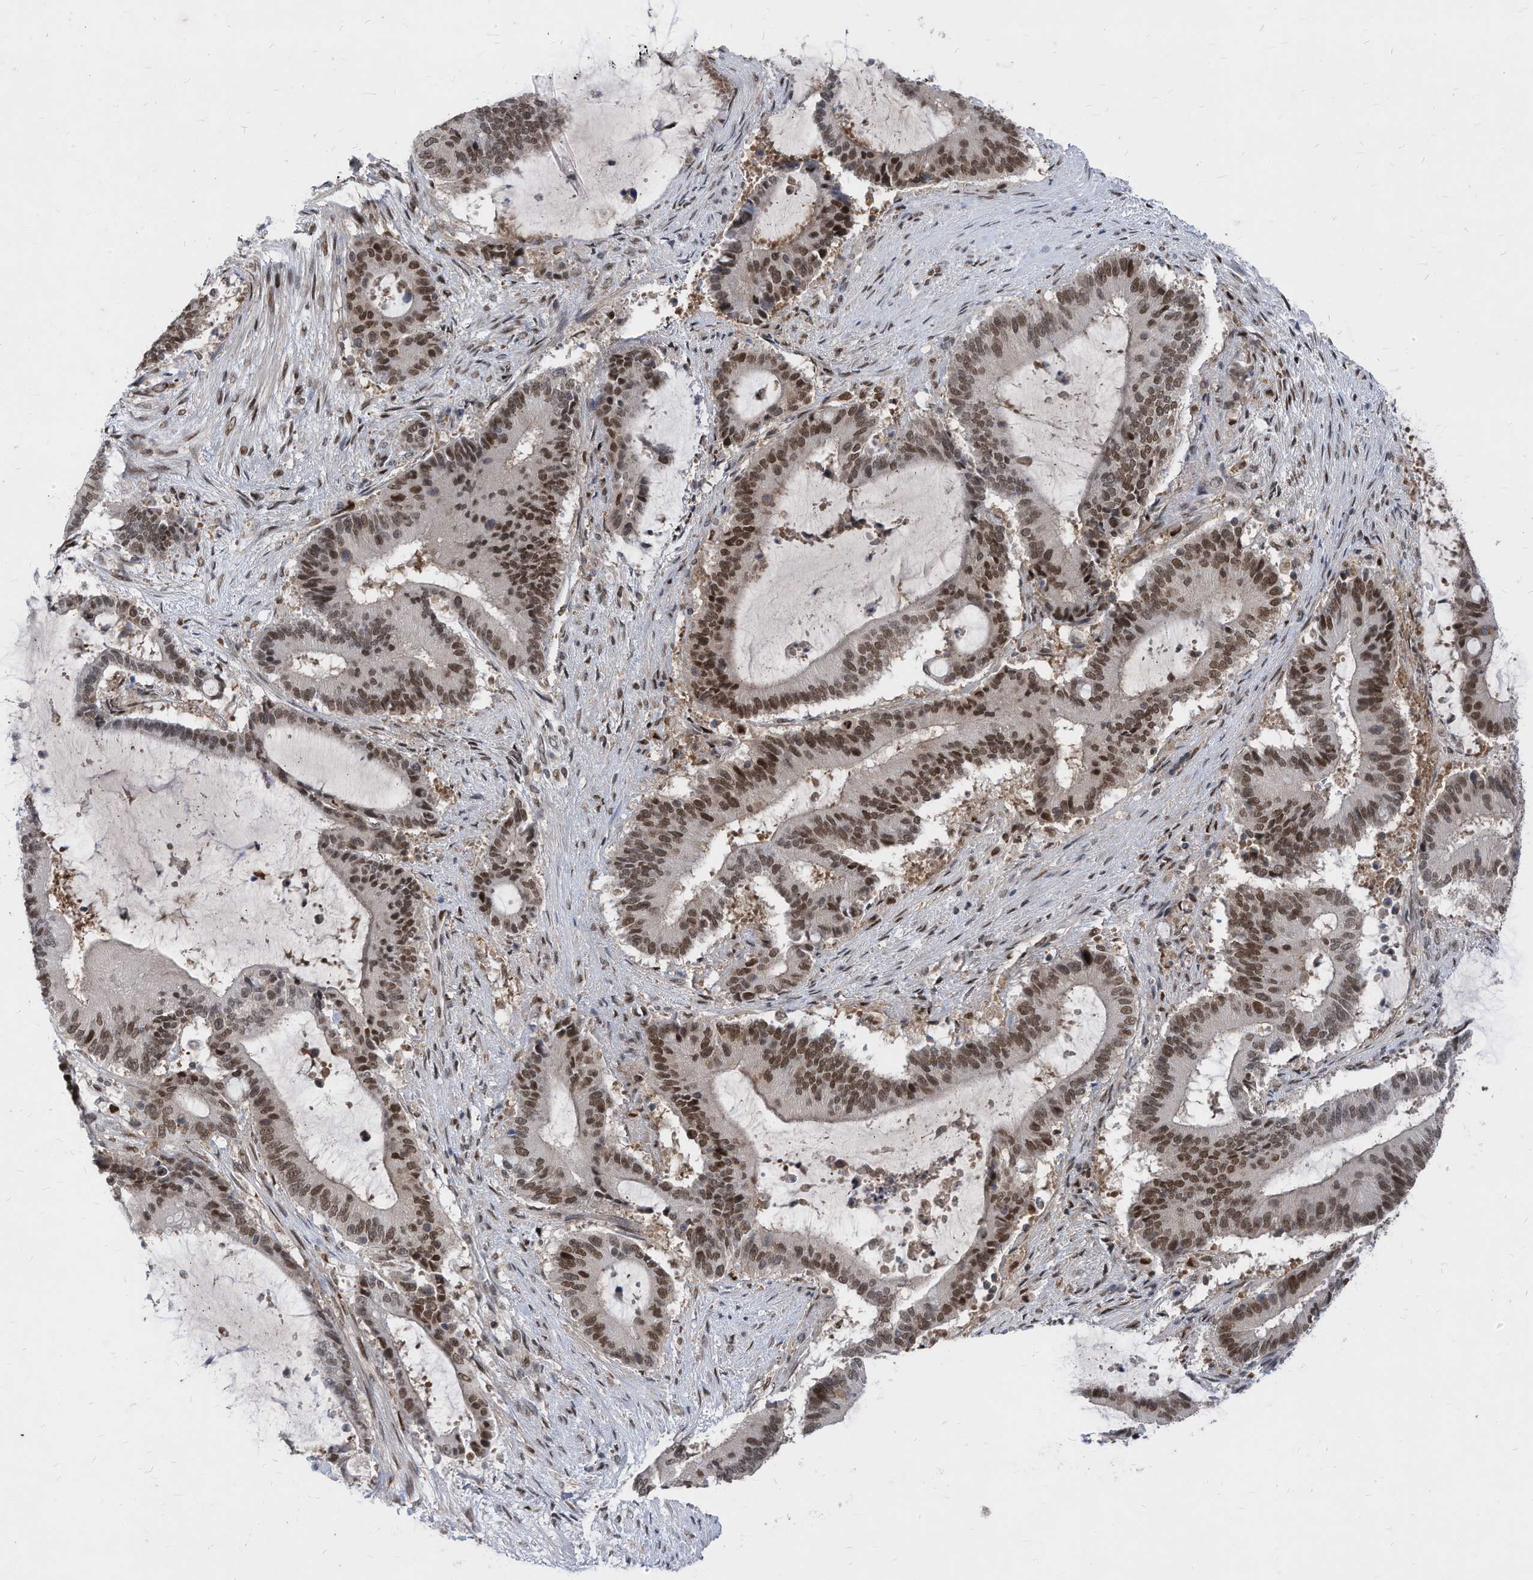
{"staining": {"intensity": "moderate", "quantity": ">75%", "location": "nuclear"}, "tissue": "liver cancer", "cell_type": "Tumor cells", "image_type": "cancer", "snomed": [{"axis": "morphology", "description": "Normal tissue, NOS"}, {"axis": "morphology", "description": "Cholangiocarcinoma"}, {"axis": "topography", "description": "Liver"}, {"axis": "topography", "description": "Peripheral nerve tissue"}], "caption": "Immunohistochemistry (DAB (3,3'-diaminobenzidine)) staining of cholangiocarcinoma (liver) reveals moderate nuclear protein staining in about >75% of tumor cells.", "gene": "KPNB1", "patient": {"sex": "female", "age": 73}}